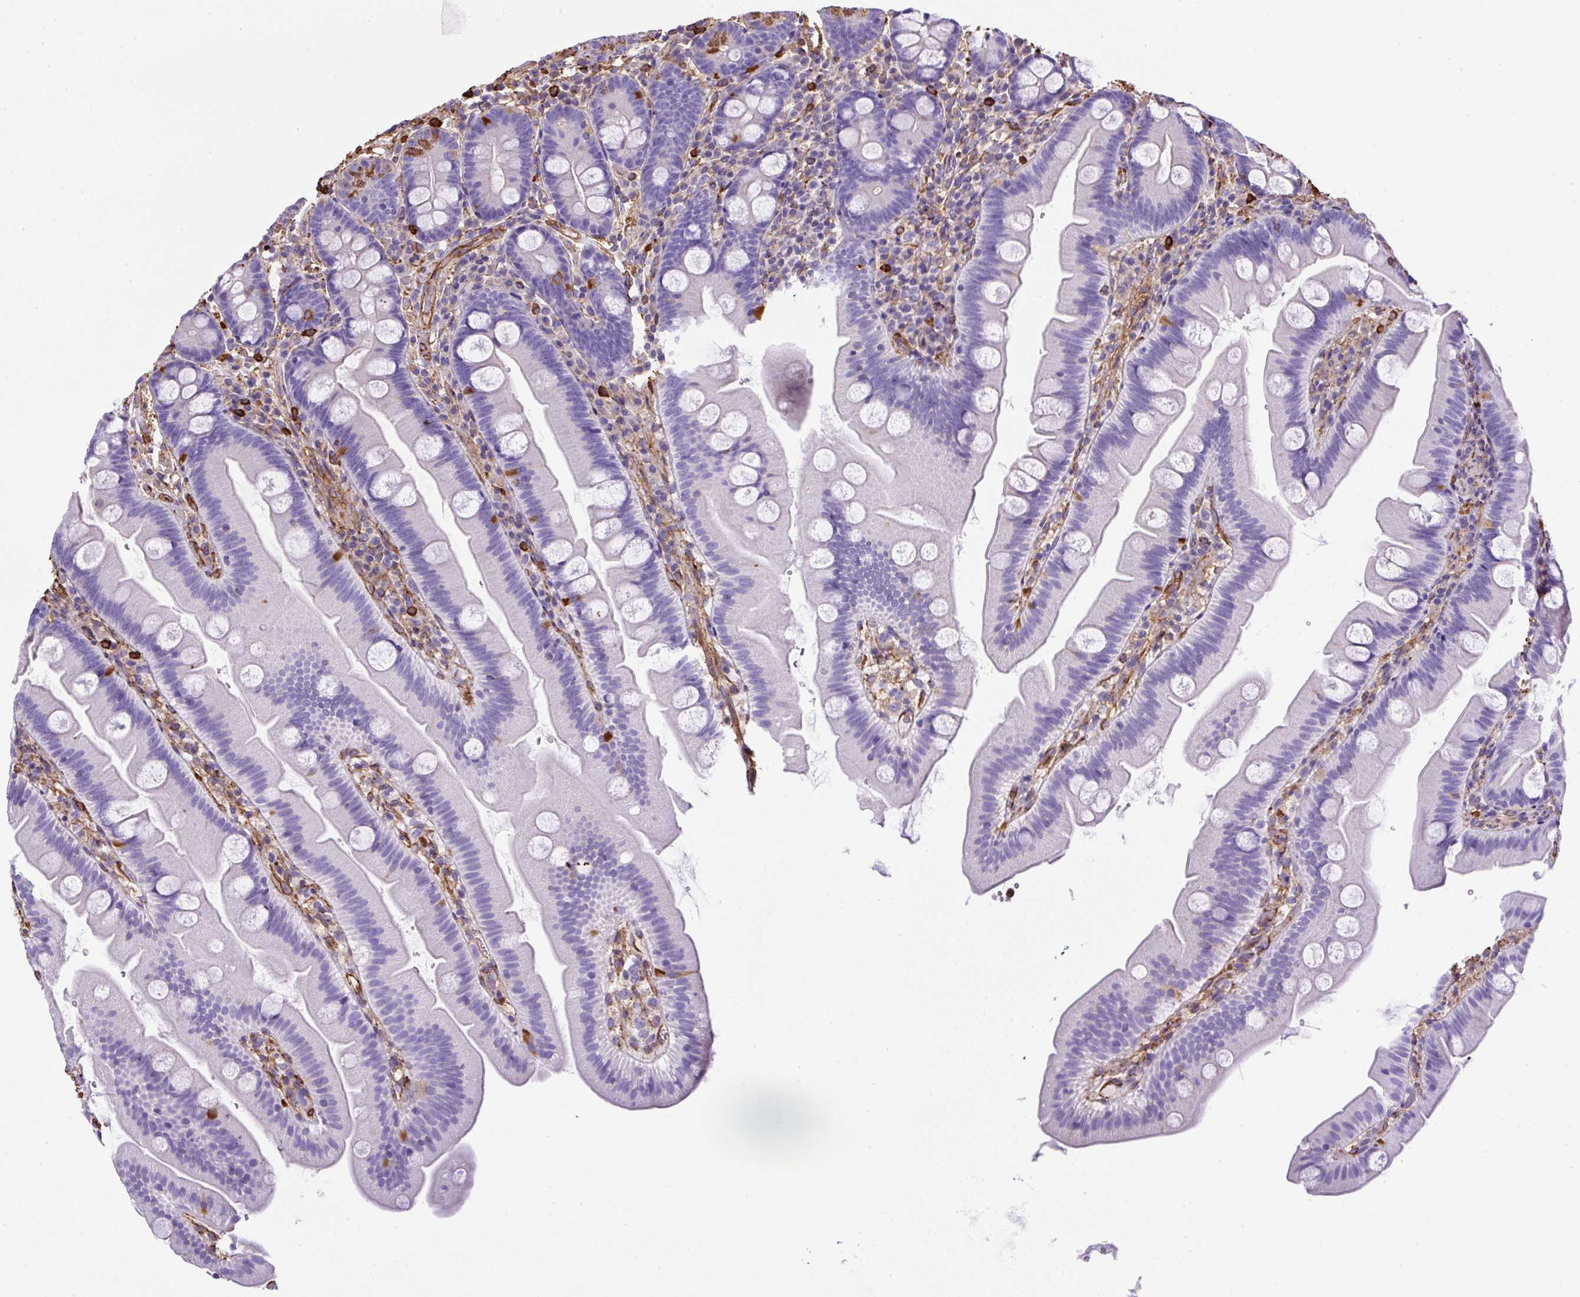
{"staining": {"intensity": "negative", "quantity": "none", "location": "none"}, "tissue": "small intestine", "cell_type": "Glandular cells", "image_type": "normal", "snomed": [{"axis": "morphology", "description": "Normal tissue, NOS"}, {"axis": "topography", "description": "Small intestine"}], "caption": "IHC histopathology image of normal small intestine stained for a protein (brown), which exhibits no positivity in glandular cells. Brightfield microscopy of immunohistochemistry (IHC) stained with DAB (3,3'-diaminobenzidine) (brown) and hematoxylin (blue), captured at high magnification.", "gene": "MAGEB5", "patient": {"sex": "female", "age": 68}}